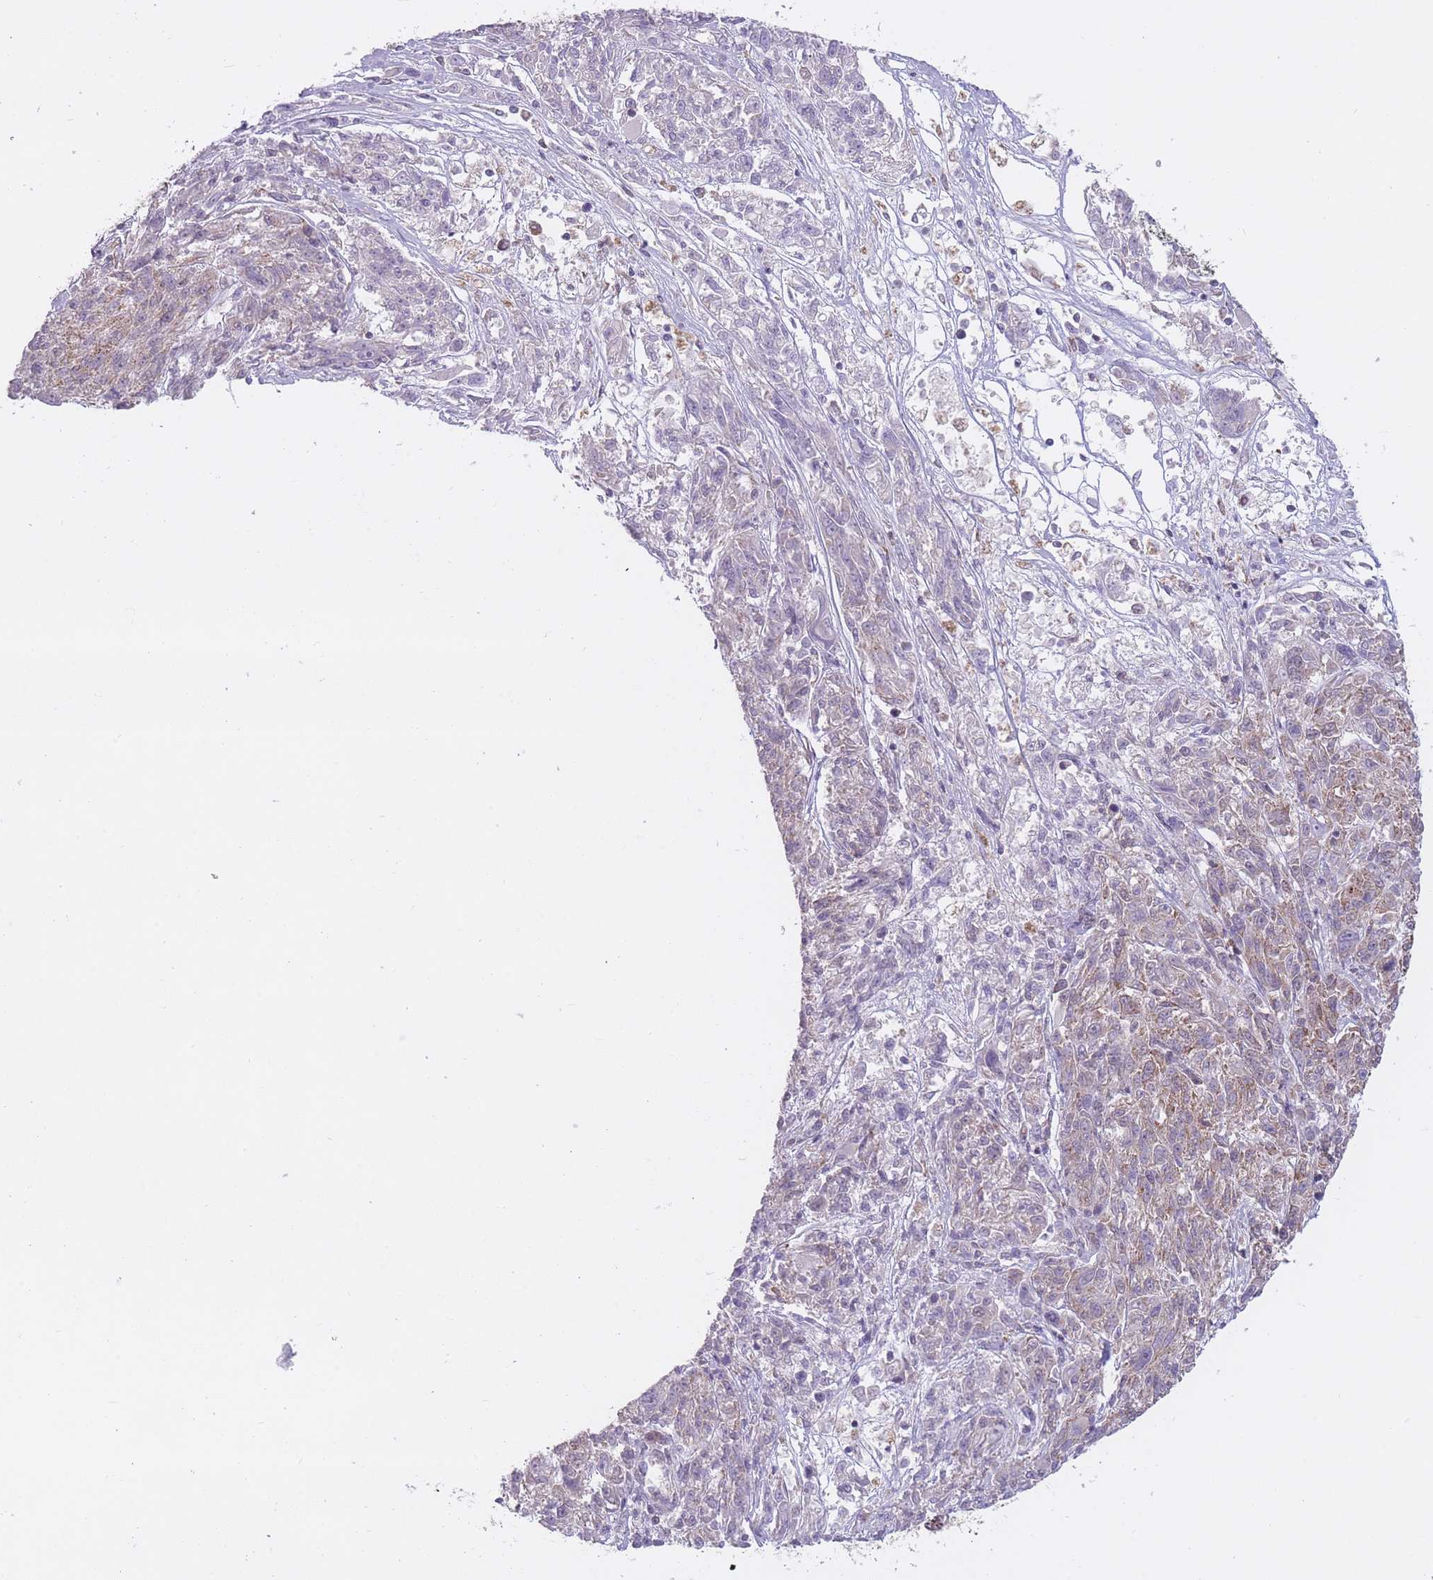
{"staining": {"intensity": "weak", "quantity": "<25%", "location": "cytoplasmic/membranous"}, "tissue": "melanoma", "cell_type": "Tumor cells", "image_type": "cancer", "snomed": [{"axis": "morphology", "description": "Malignant melanoma, NOS"}, {"axis": "topography", "description": "Skin"}], "caption": "The micrograph demonstrates no significant staining in tumor cells of malignant melanoma.", "gene": "DPYSL4", "patient": {"sex": "male", "age": 53}}